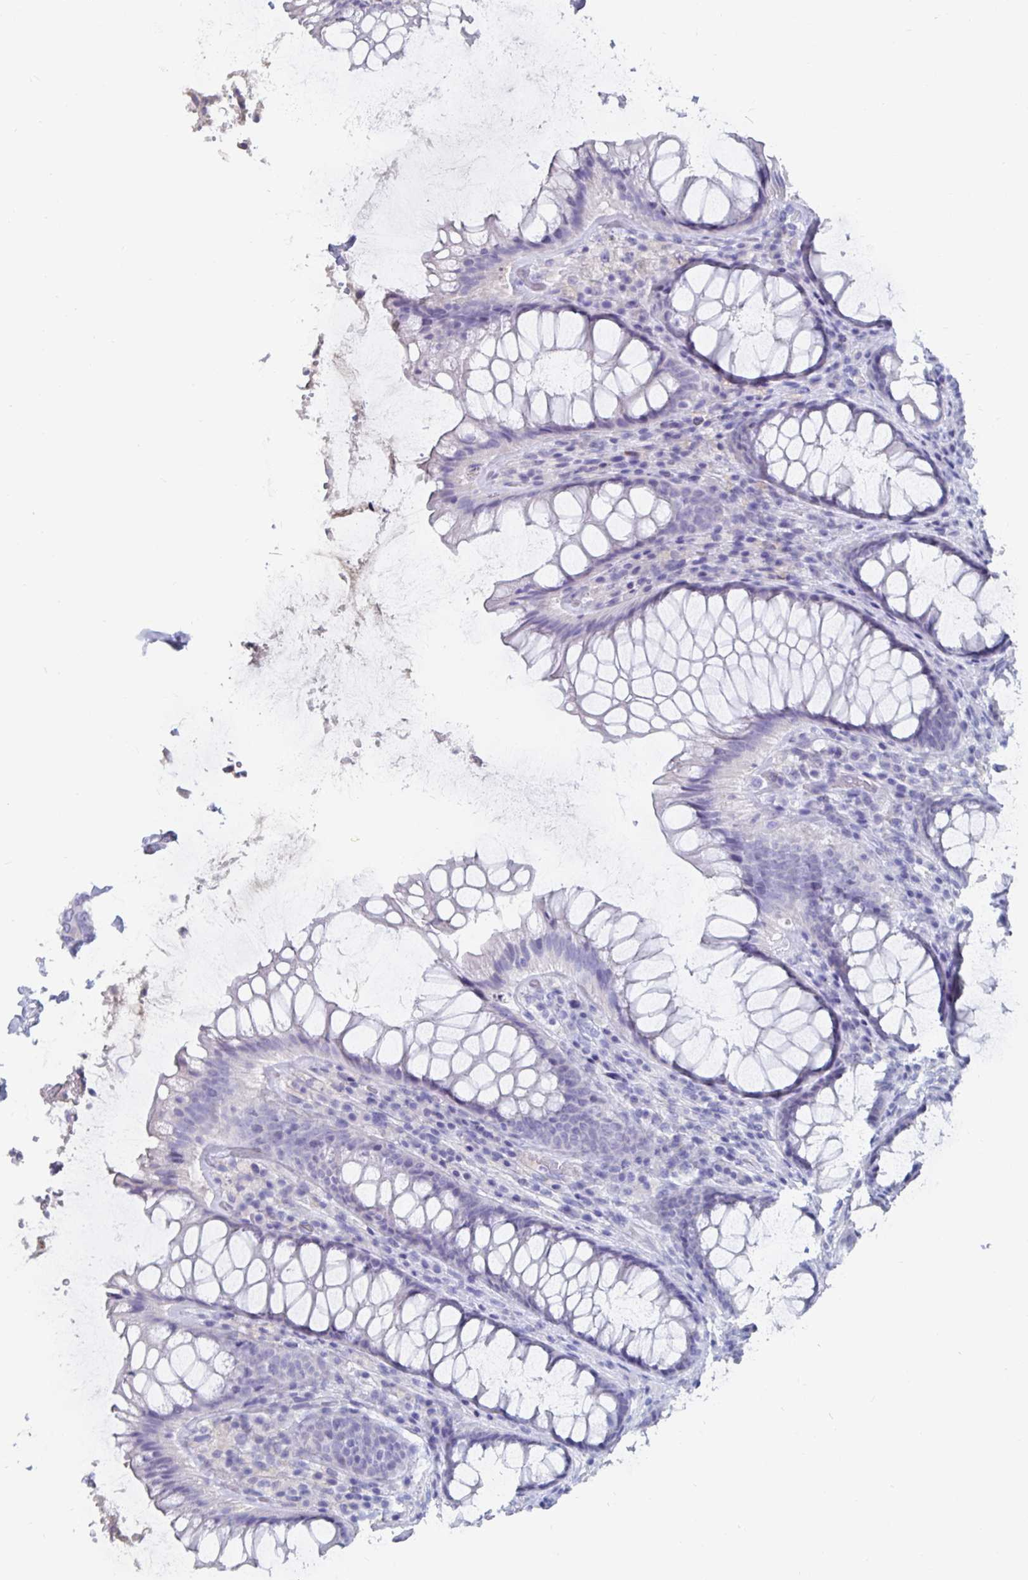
{"staining": {"intensity": "negative", "quantity": "none", "location": "none"}, "tissue": "rectum", "cell_type": "Glandular cells", "image_type": "normal", "snomed": [{"axis": "morphology", "description": "Normal tissue, NOS"}, {"axis": "topography", "description": "Rectum"}], "caption": "An IHC histopathology image of benign rectum is shown. There is no staining in glandular cells of rectum. (DAB (3,3'-diaminobenzidine) immunohistochemistry visualized using brightfield microscopy, high magnification).", "gene": "CFAP69", "patient": {"sex": "male", "age": 72}}